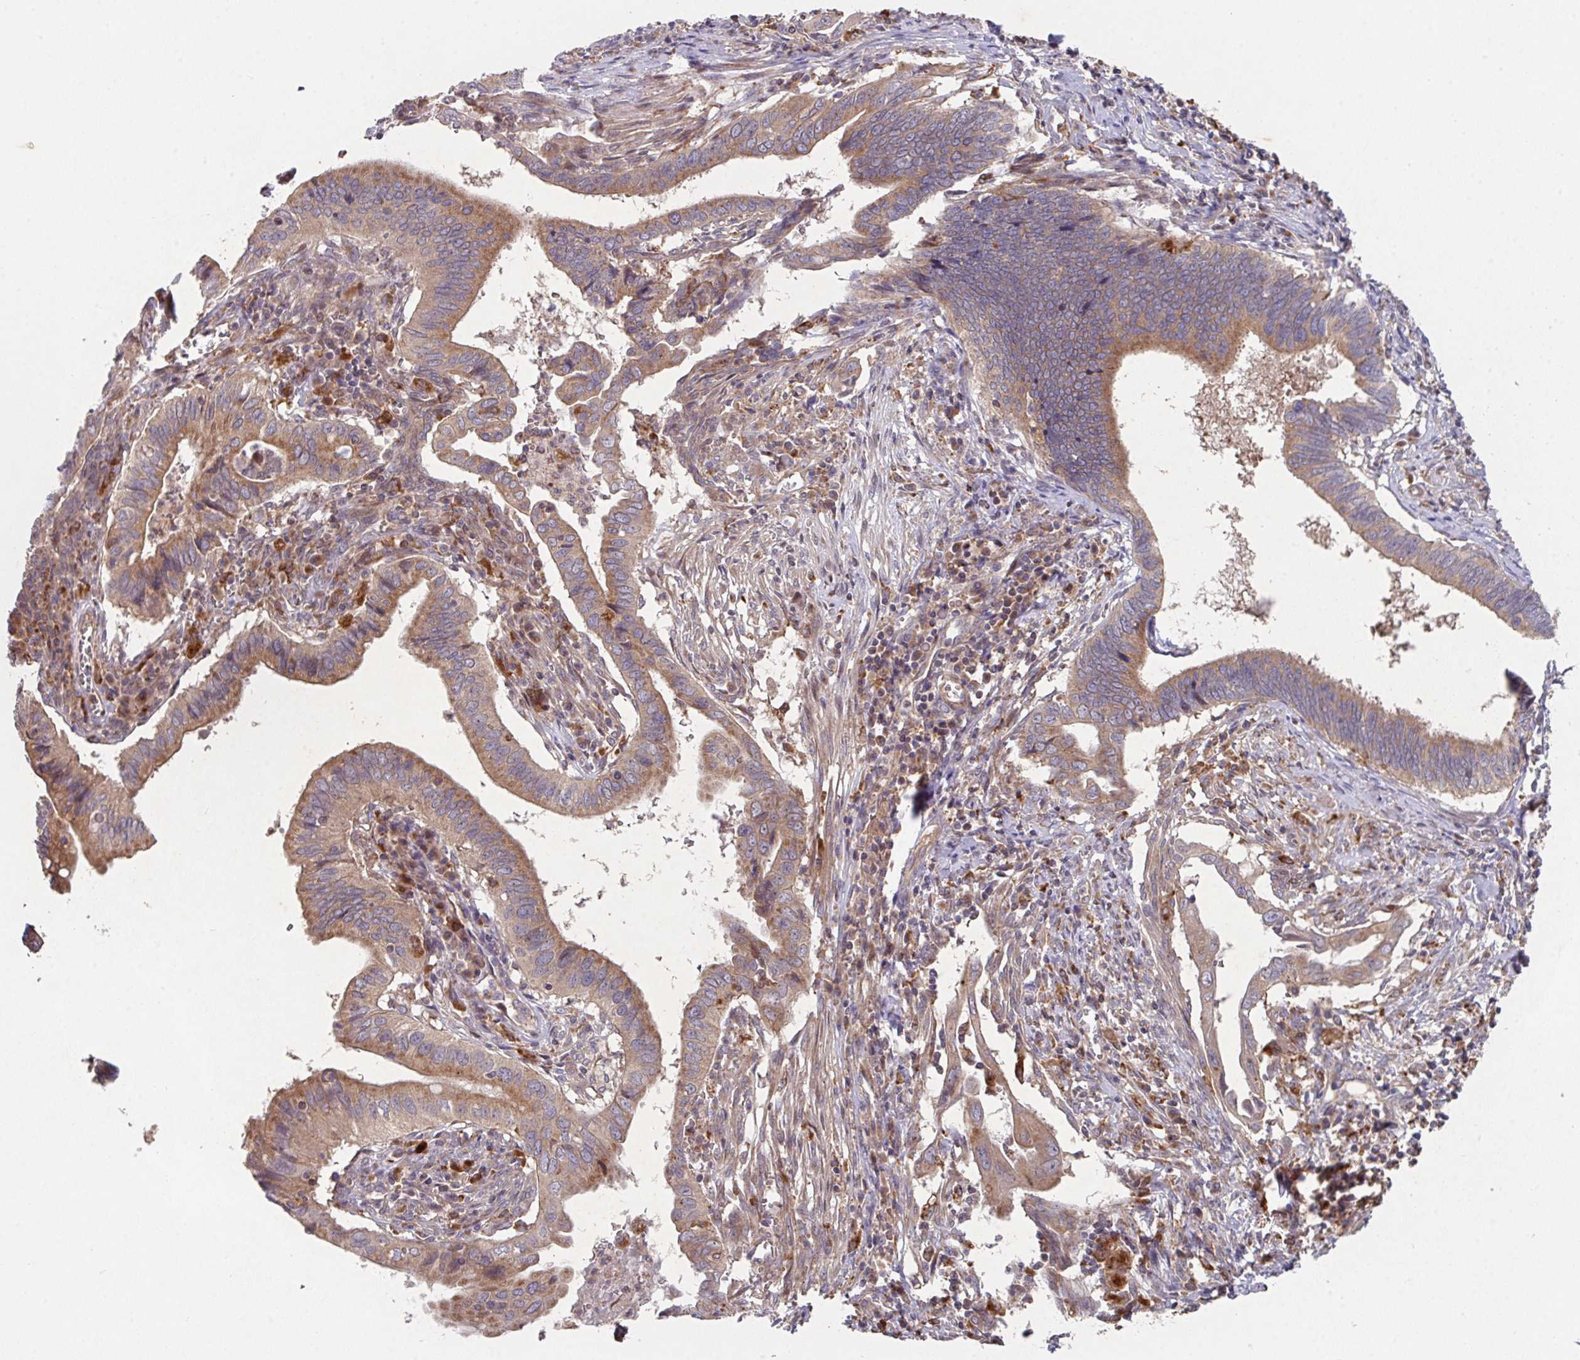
{"staining": {"intensity": "moderate", "quantity": ">75%", "location": "cytoplasmic/membranous"}, "tissue": "cervical cancer", "cell_type": "Tumor cells", "image_type": "cancer", "snomed": [{"axis": "morphology", "description": "Adenocarcinoma, NOS"}, {"axis": "topography", "description": "Cervix"}], "caption": "Protein staining by immunohistochemistry (IHC) demonstrates moderate cytoplasmic/membranous positivity in approximately >75% of tumor cells in cervical cancer.", "gene": "TRIM14", "patient": {"sex": "female", "age": 42}}